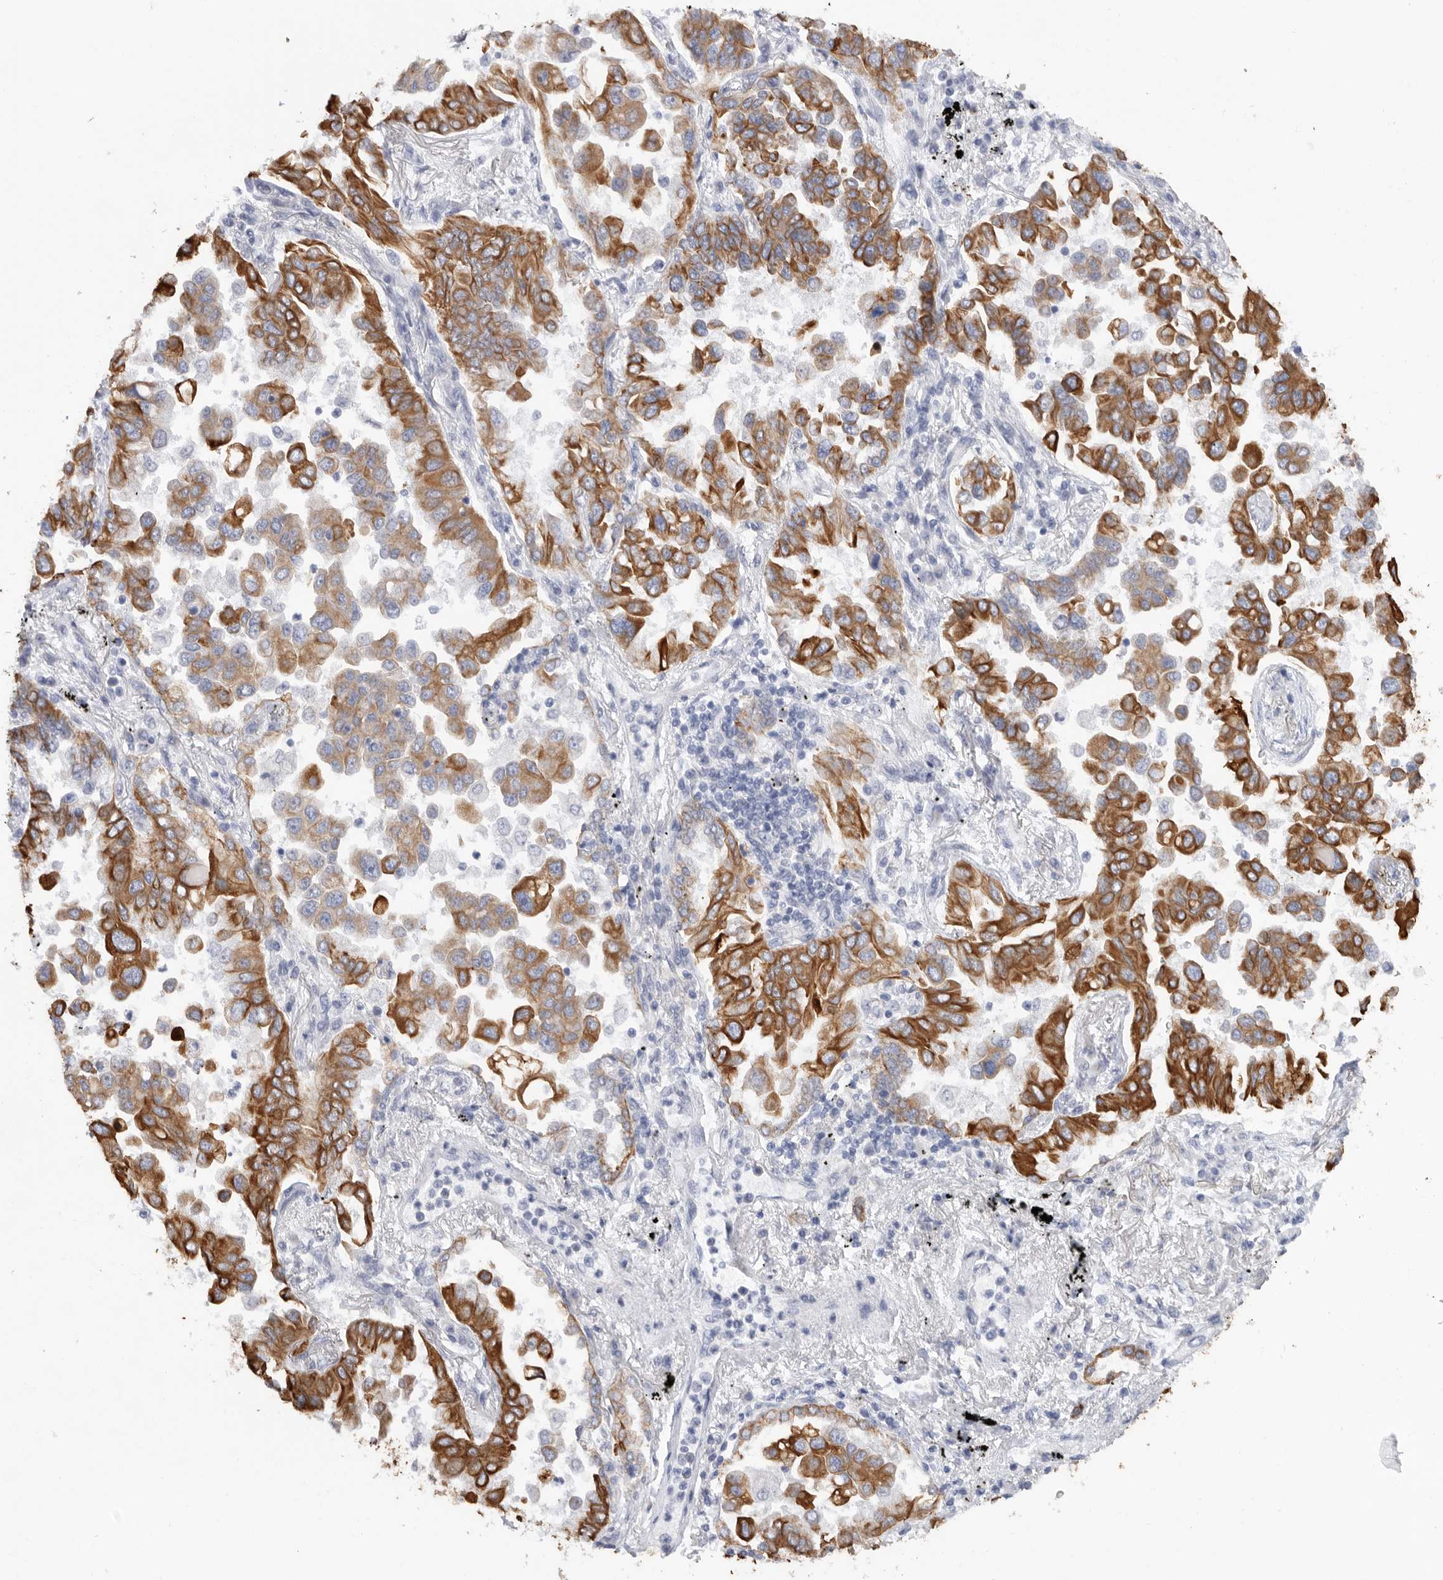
{"staining": {"intensity": "strong", "quantity": ">75%", "location": "cytoplasmic/membranous"}, "tissue": "lung cancer", "cell_type": "Tumor cells", "image_type": "cancer", "snomed": [{"axis": "morphology", "description": "Adenocarcinoma, NOS"}, {"axis": "topography", "description": "Lung"}], "caption": "Immunohistochemical staining of lung cancer (adenocarcinoma) demonstrates high levels of strong cytoplasmic/membranous protein positivity in approximately >75% of tumor cells.", "gene": "MTFR1L", "patient": {"sex": "female", "age": 67}}